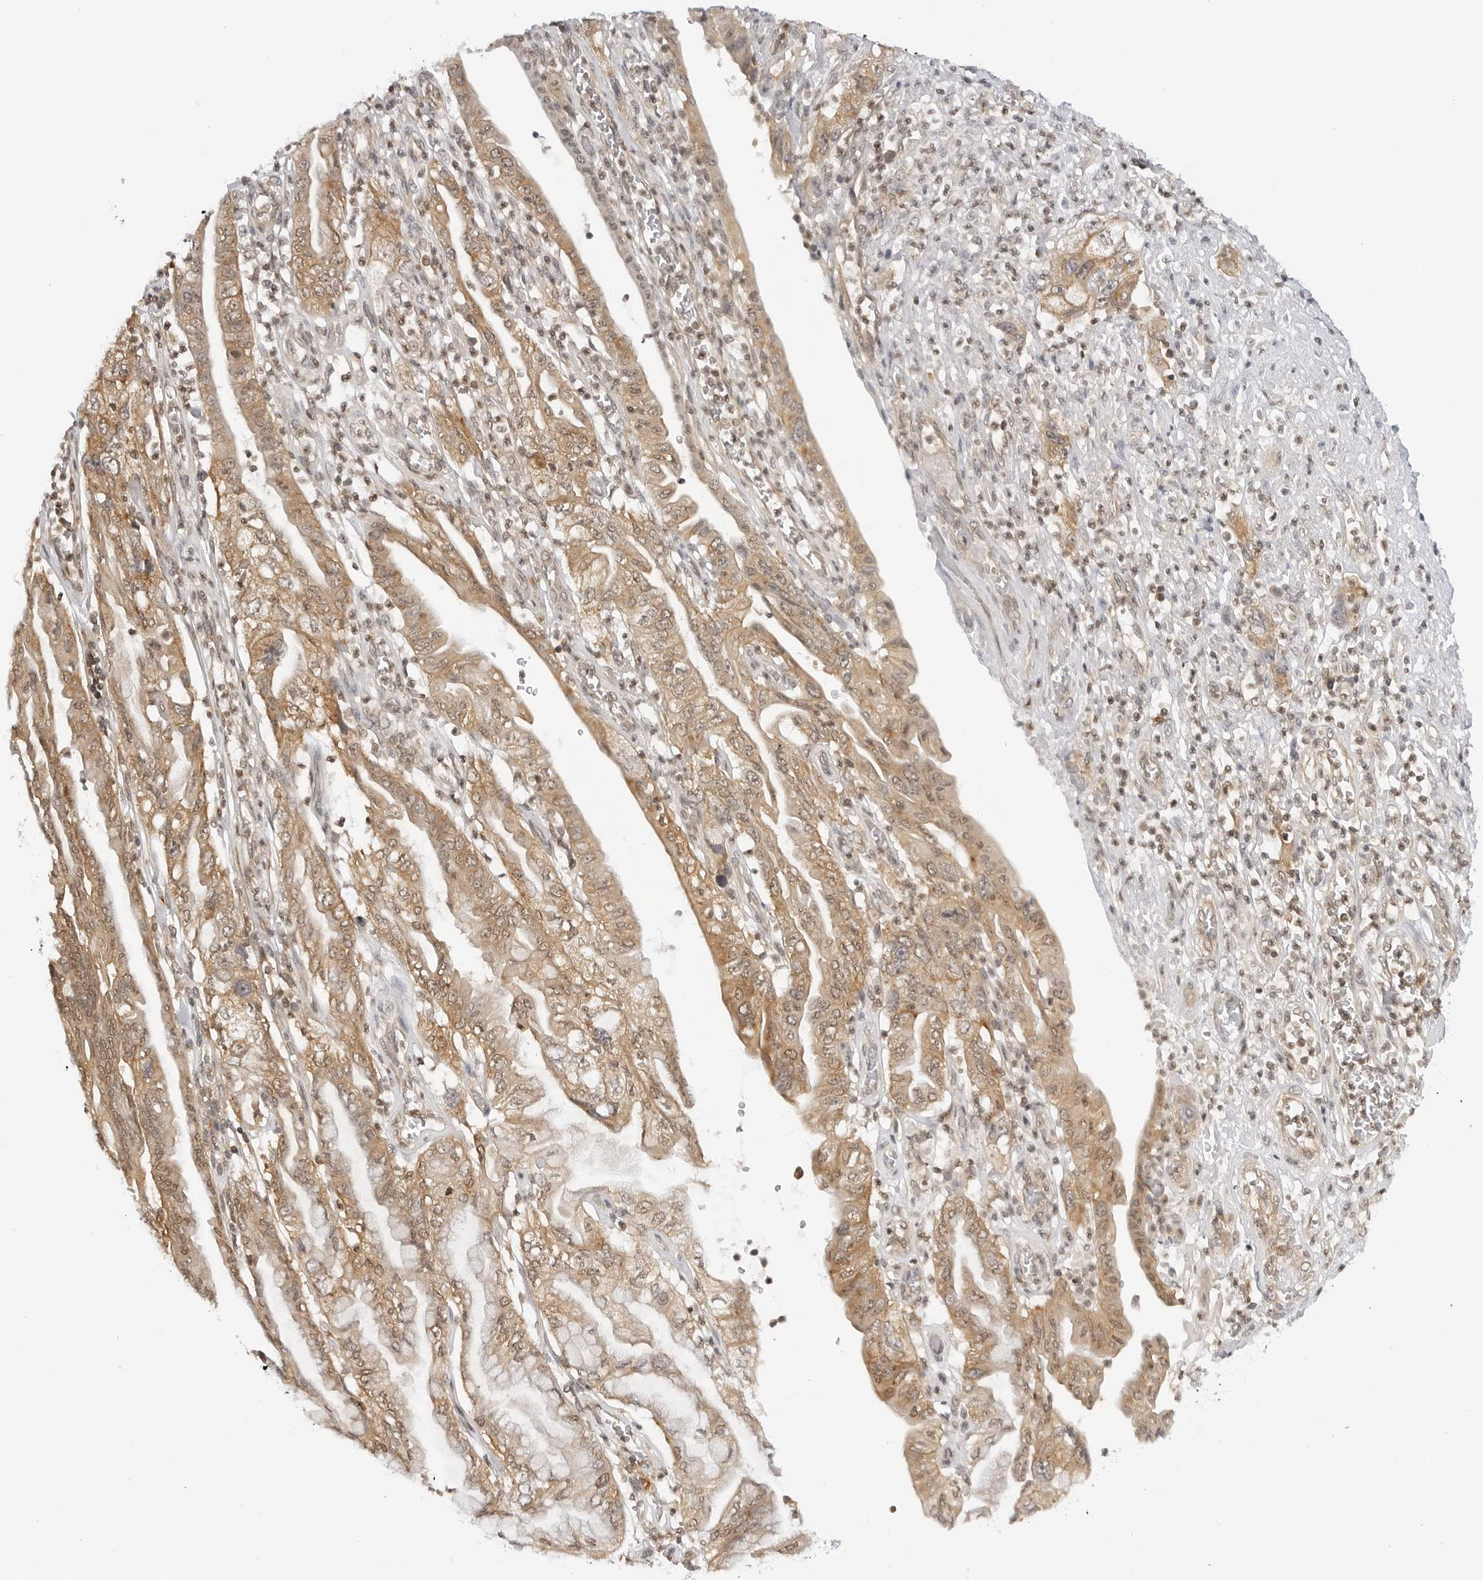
{"staining": {"intensity": "moderate", "quantity": ">75%", "location": "cytoplasmic/membranous,nuclear"}, "tissue": "pancreatic cancer", "cell_type": "Tumor cells", "image_type": "cancer", "snomed": [{"axis": "morphology", "description": "Adenocarcinoma, NOS"}, {"axis": "topography", "description": "Pancreas"}], "caption": "Pancreatic cancer stained for a protein exhibits moderate cytoplasmic/membranous and nuclear positivity in tumor cells.", "gene": "MAP2K5", "patient": {"sex": "female", "age": 73}}